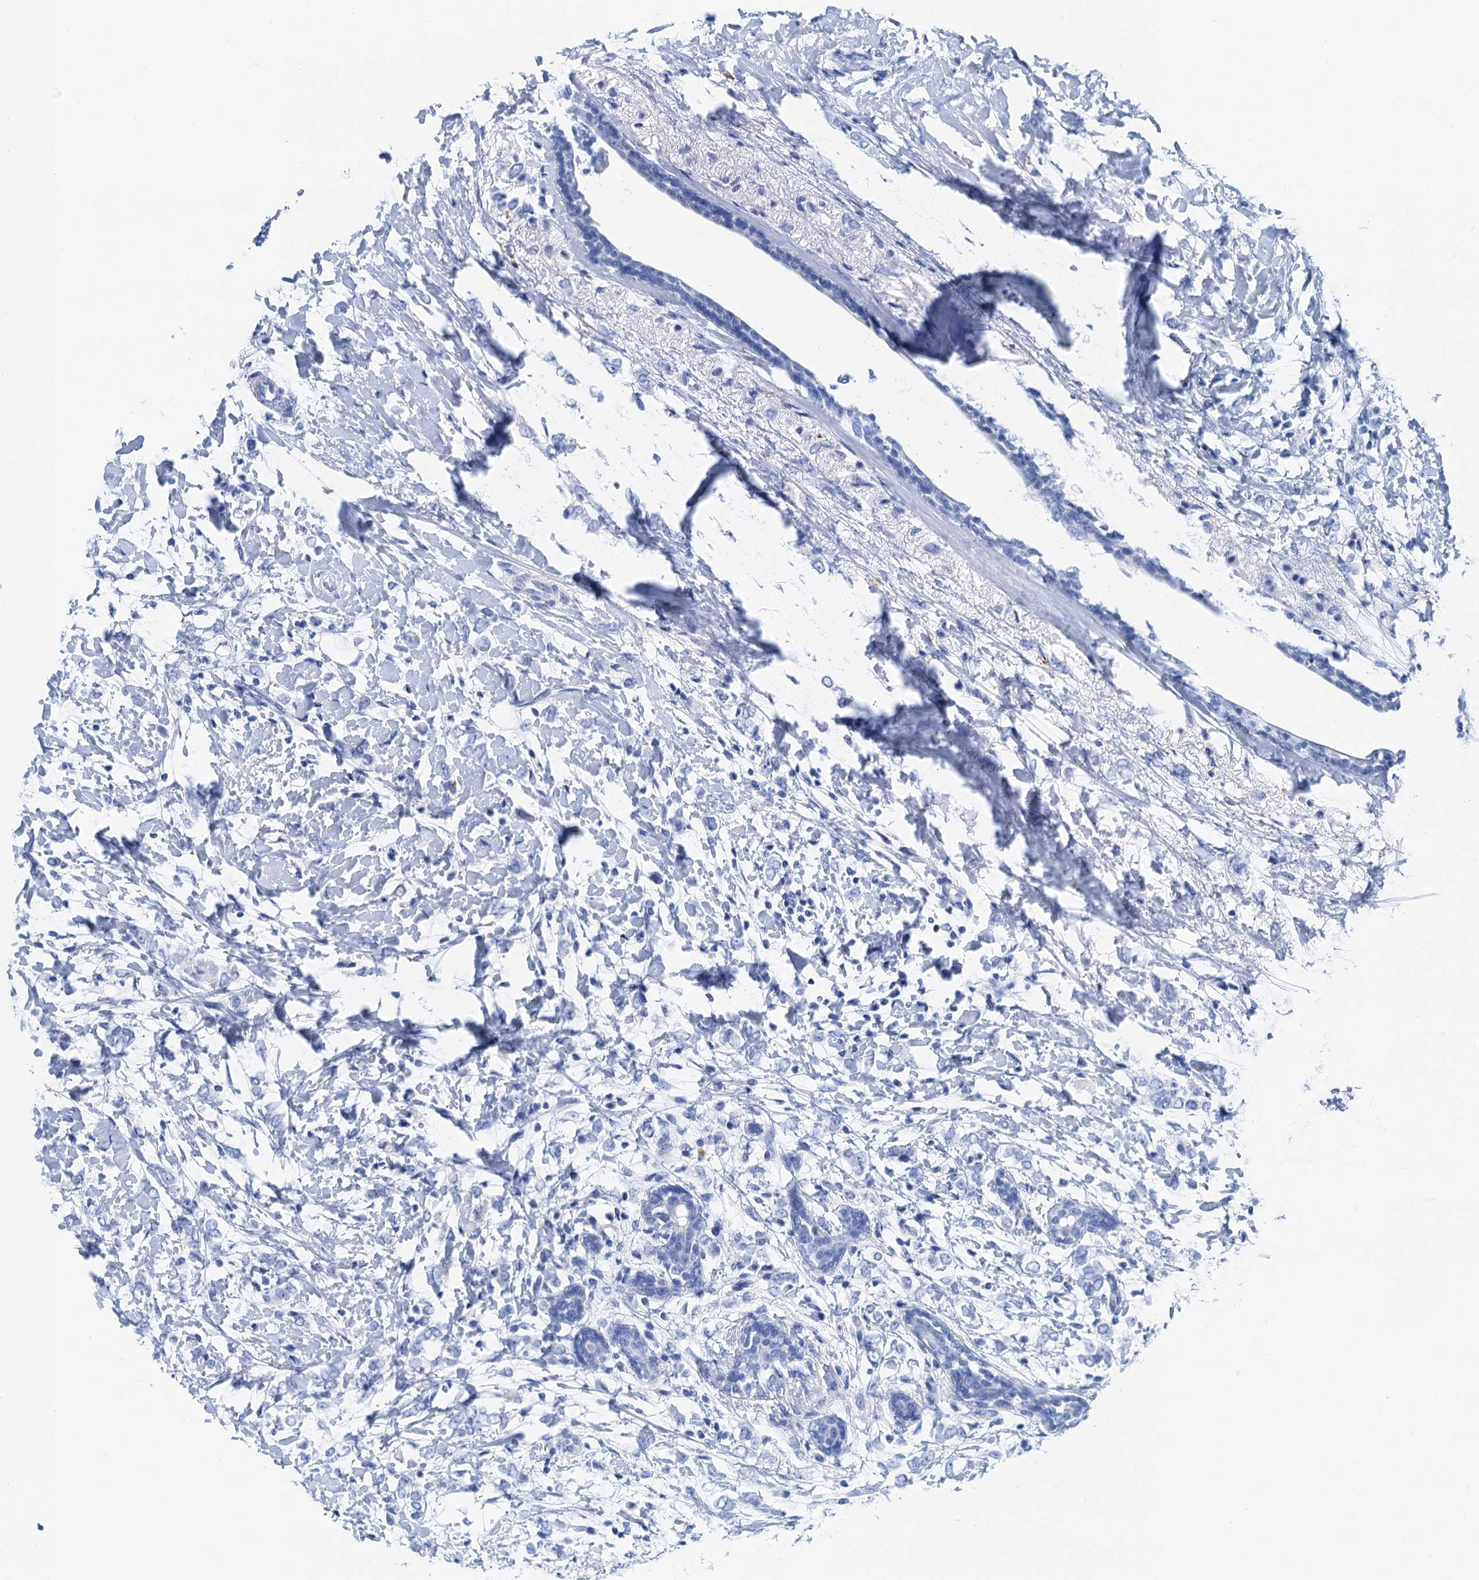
{"staining": {"intensity": "negative", "quantity": "none", "location": "none"}, "tissue": "breast cancer", "cell_type": "Tumor cells", "image_type": "cancer", "snomed": [{"axis": "morphology", "description": "Normal tissue, NOS"}, {"axis": "morphology", "description": "Lobular carcinoma"}, {"axis": "topography", "description": "Breast"}], "caption": "Immunohistochemistry micrograph of neoplastic tissue: human breast lobular carcinoma stained with DAB (3,3'-diaminobenzidine) shows no significant protein positivity in tumor cells. (DAB immunohistochemistry (IHC) visualized using brightfield microscopy, high magnification).", "gene": "NLRP10", "patient": {"sex": "female", "age": 47}}